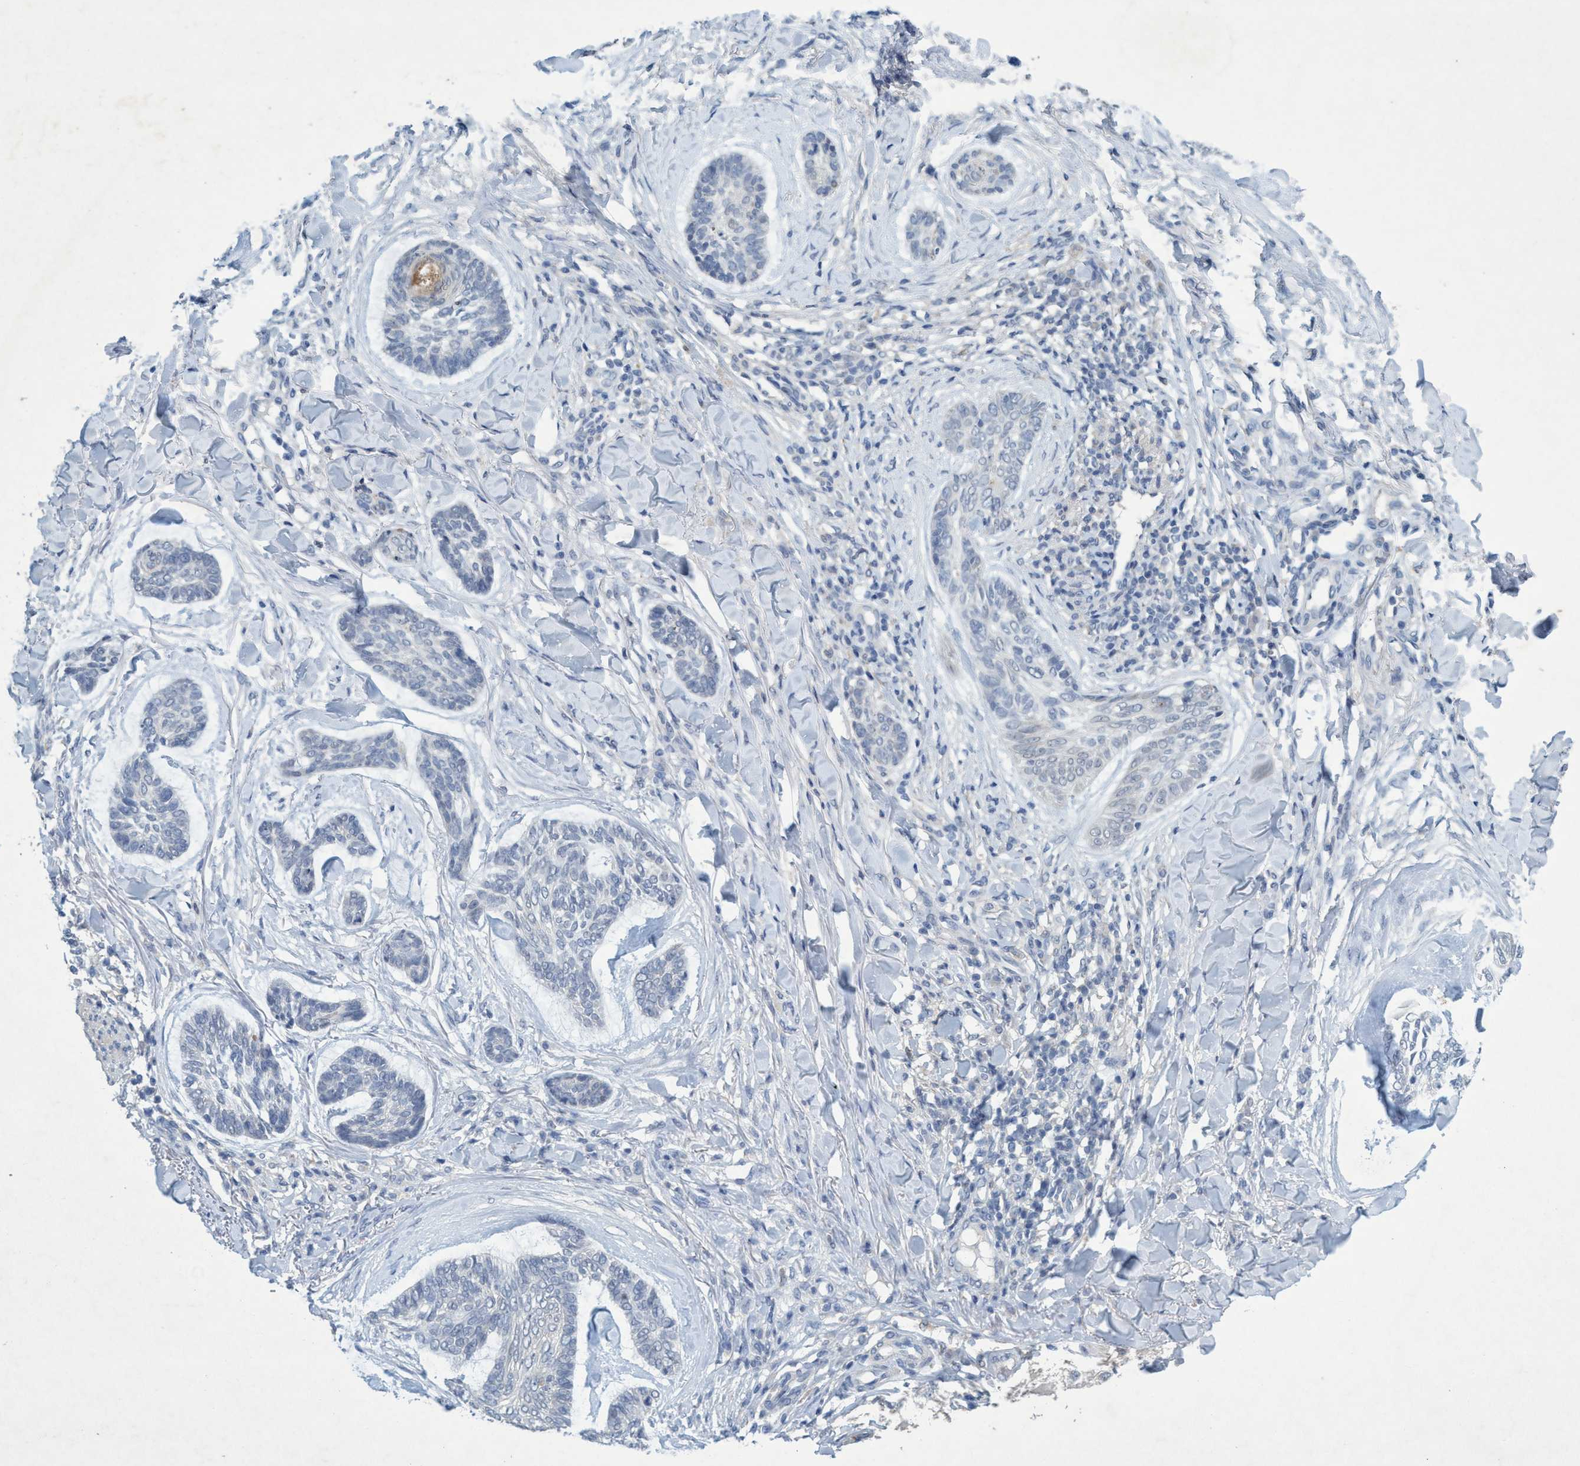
{"staining": {"intensity": "negative", "quantity": "none", "location": "none"}, "tissue": "skin cancer", "cell_type": "Tumor cells", "image_type": "cancer", "snomed": [{"axis": "morphology", "description": "Basal cell carcinoma"}, {"axis": "topography", "description": "Skin"}], "caption": "Immunohistochemical staining of skin basal cell carcinoma displays no significant staining in tumor cells. The staining was performed using DAB (3,3'-diaminobenzidine) to visualize the protein expression in brown, while the nuclei were stained in blue with hematoxylin (Magnification: 20x).", "gene": "RNF208", "patient": {"sex": "male", "age": 43}}